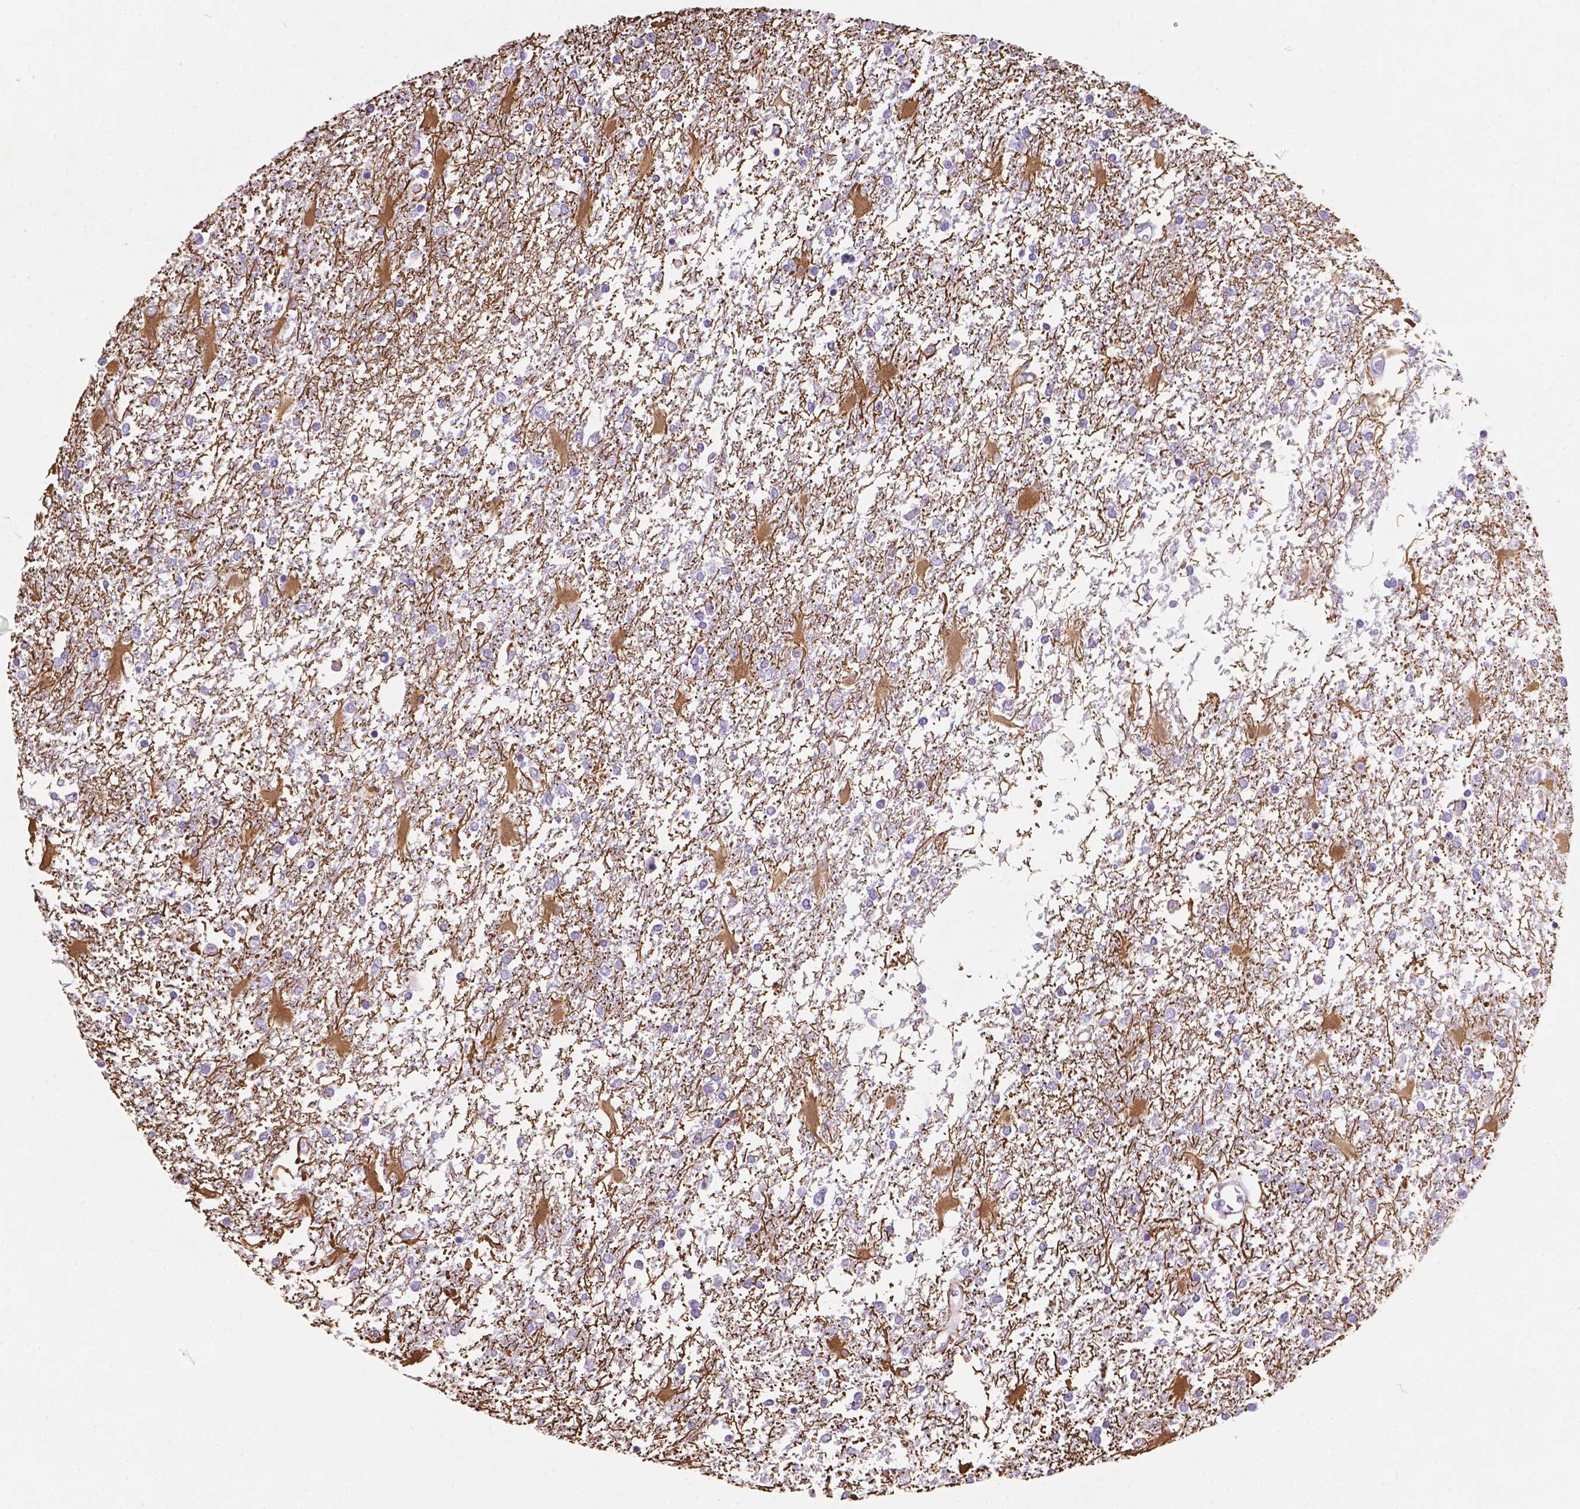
{"staining": {"intensity": "negative", "quantity": "none", "location": "none"}, "tissue": "glioma", "cell_type": "Tumor cells", "image_type": "cancer", "snomed": [{"axis": "morphology", "description": "Glioma, malignant, High grade"}, {"axis": "topography", "description": "Cerebral cortex"}], "caption": "Immunohistochemical staining of glioma exhibits no significant positivity in tumor cells.", "gene": "DMWD", "patient": {"sex": "male", "age": 79}}